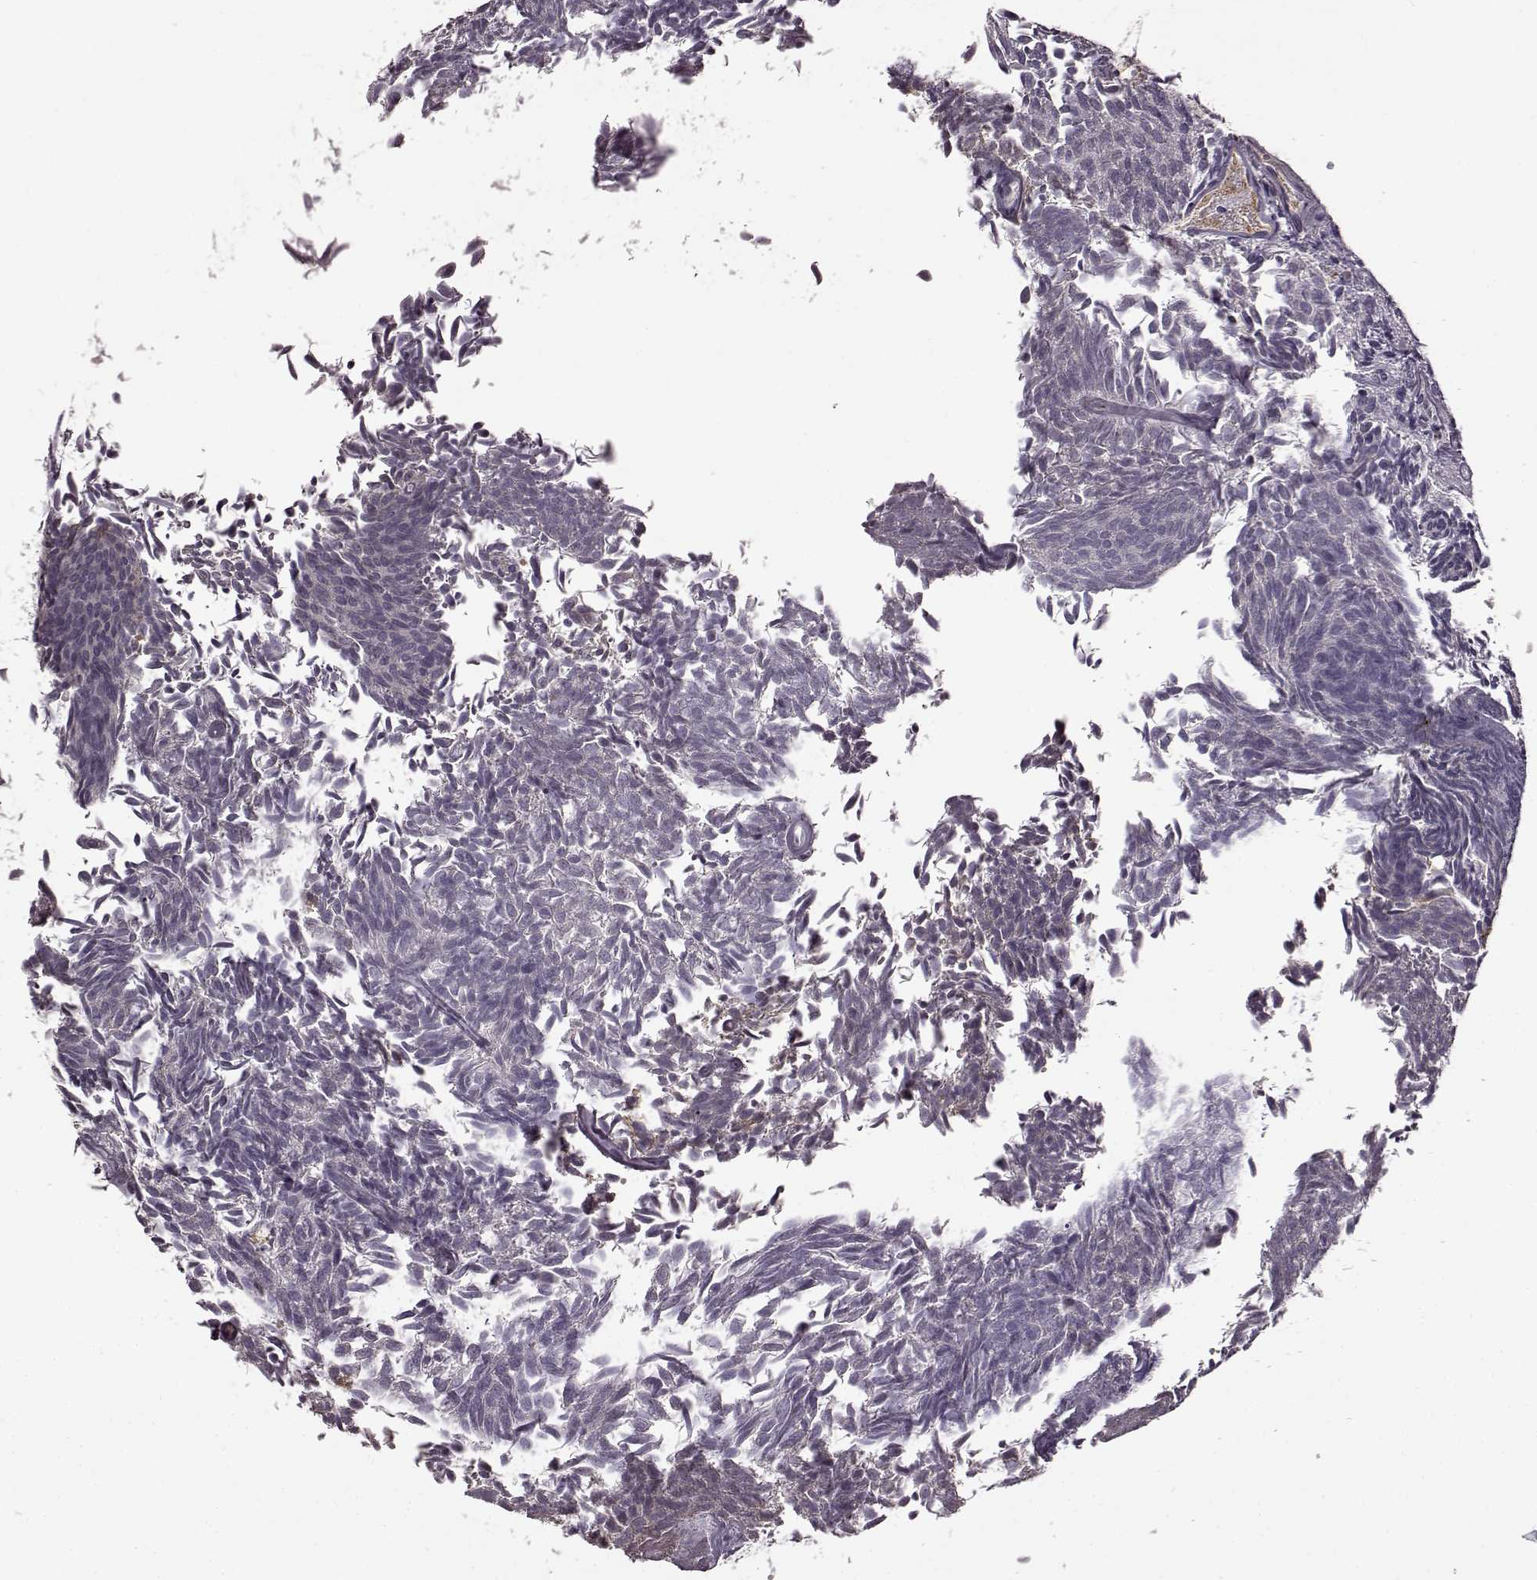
{"staining": {"intensity": "negative", "quantity": "none", "location": "none"}, "tissue": "urothelial cancer", "cell_type": "Tumor cells", "image_type": "cancer", "snomed": [{"axis": "morphology", "description": "Urothelial carcinoma, Low grade"}, {"axis": "topography", "description": "Urinary bladder"}], "caption": "Immunohistochemical staining of low-grade urothelial carcinoma displays no significant expression in tumor cells.", "gene": "CNGA3", "patient": {"sex": "male", "age": 77}}